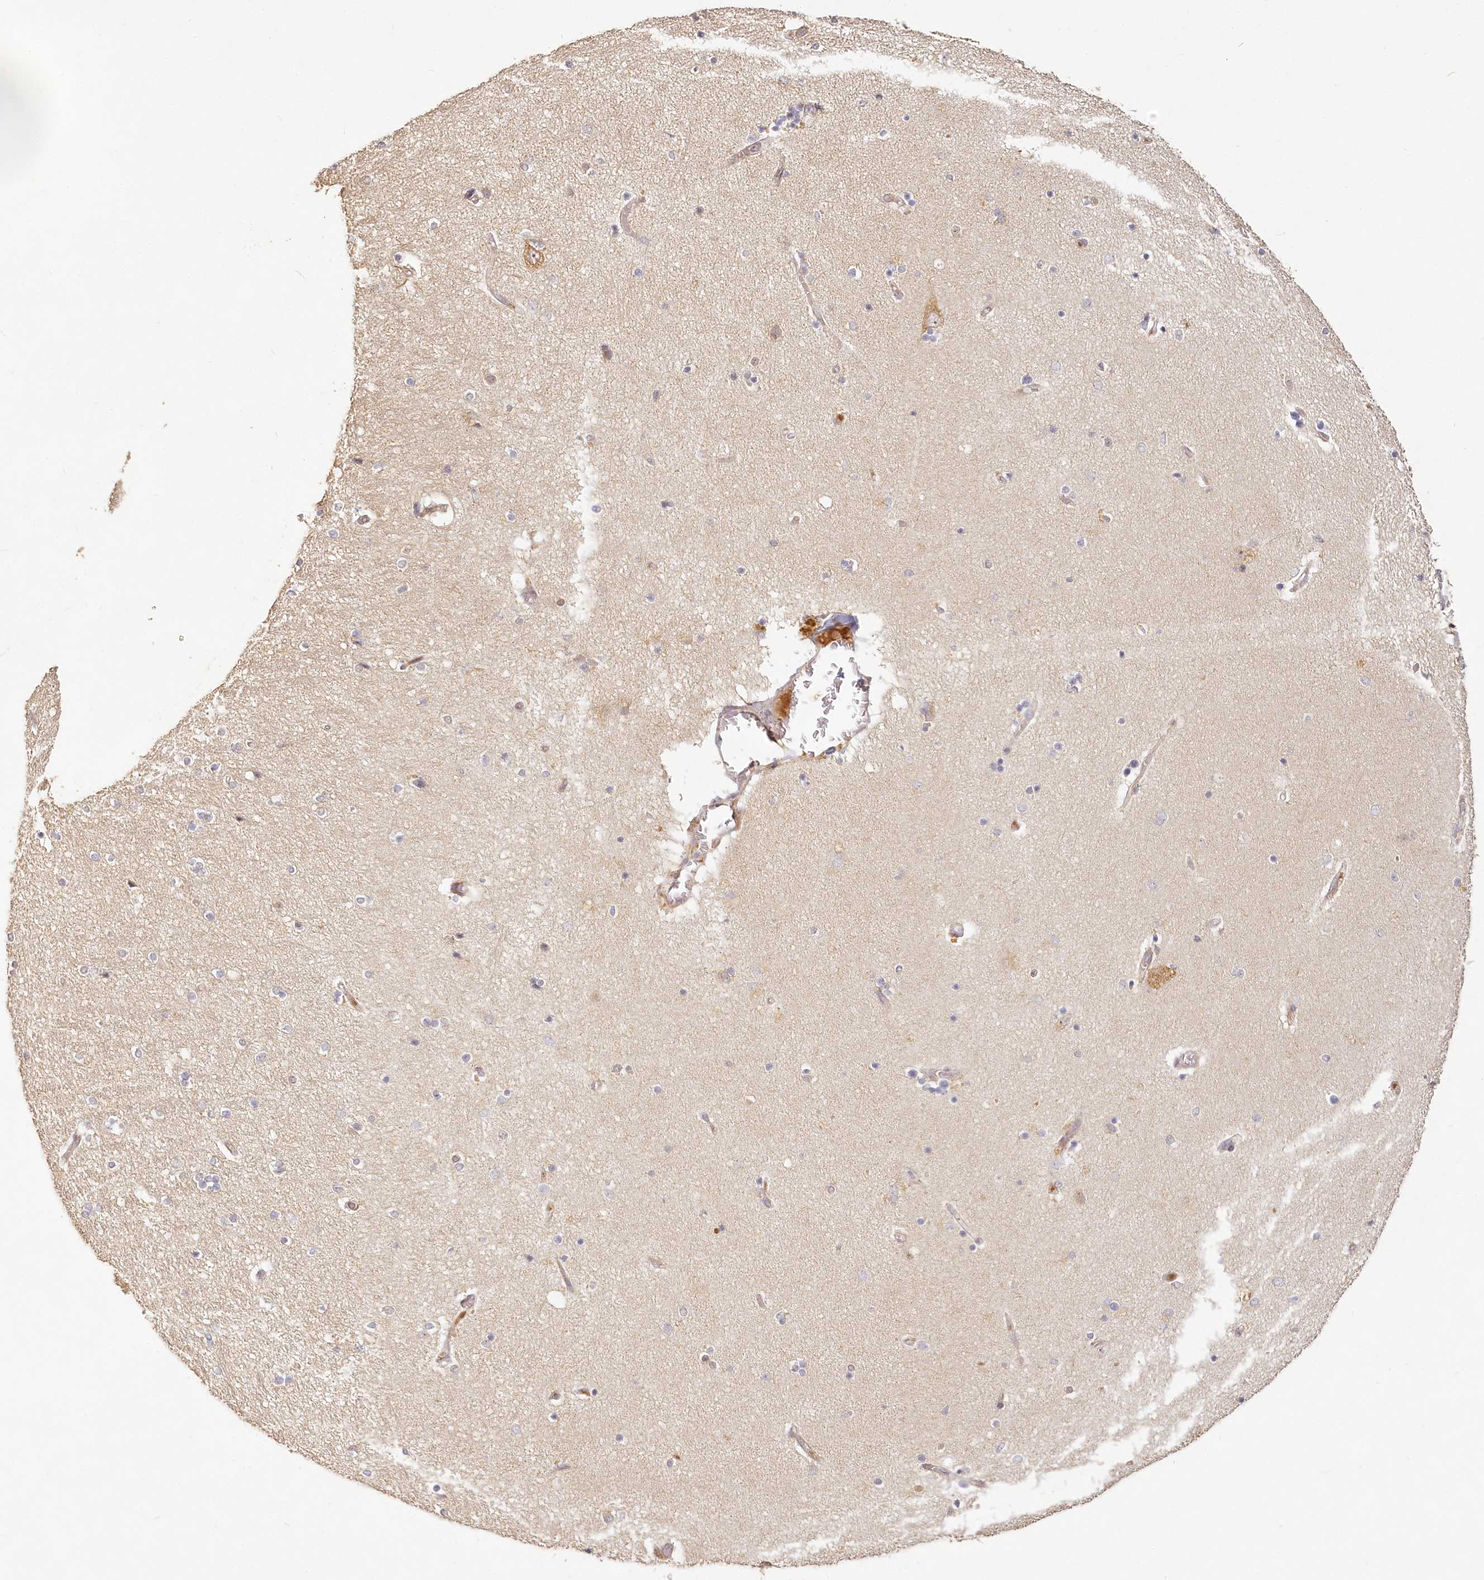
{"staining": {"intensity": "negative", "quantity": "none", "location": "none"}, "tissue": "hippocampus", "cell_type": "Glial cells", "image_type": "normal", "snomed": [{"axis": "morphology", "description": "Normal tissue, NOS"}, {"axis": "topography", "description": "Hippocampus"}], "caption": "Glial cells show no significant protein staining in normal hippocampus. The staining is performed using DAB brown chromogen with nuclei counter-stained in using hematoxylin.", "gene": "EXOSC7", "patient": {"sex": "female", "age": 54}}